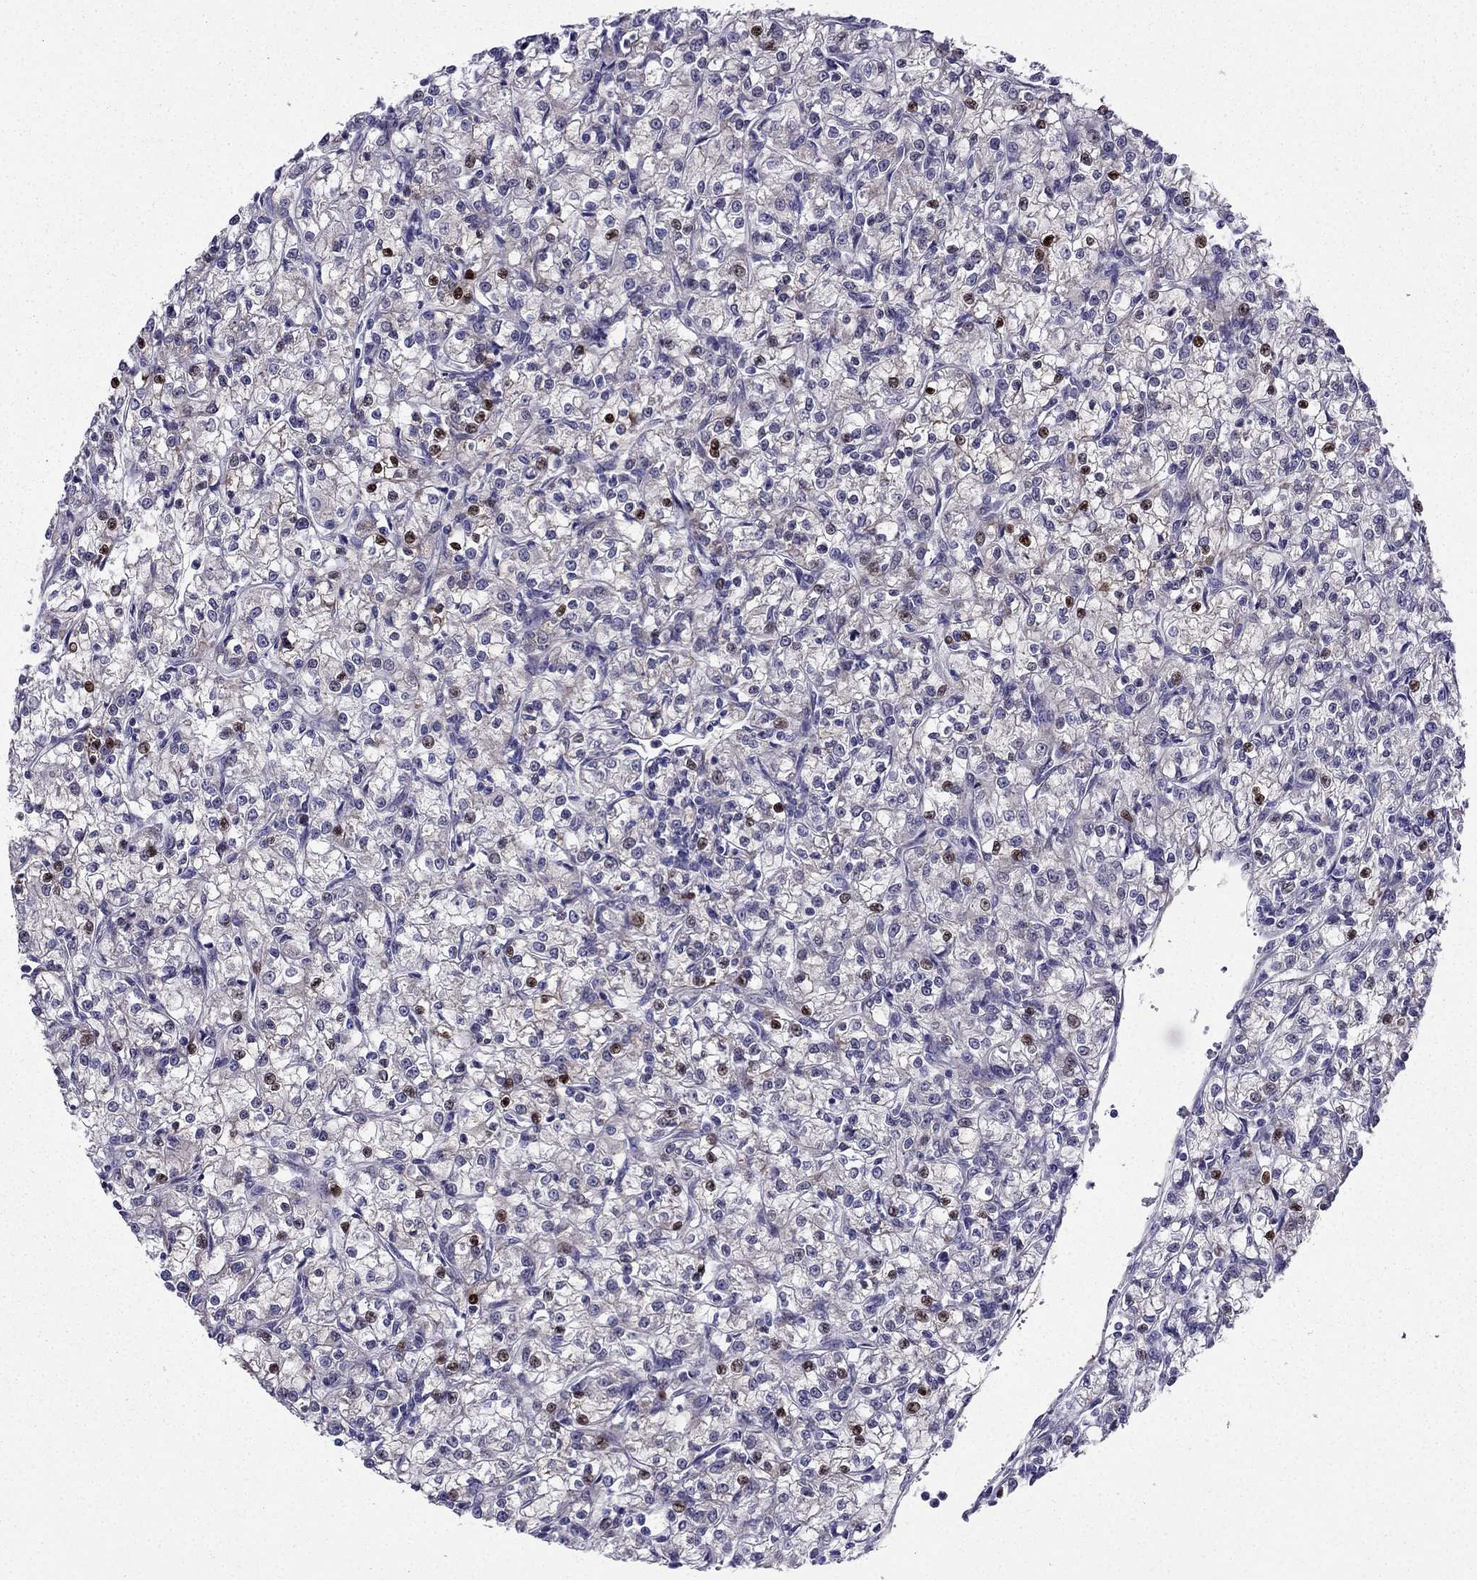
{"staining": {"intensity": "moderate", "quantity": "<25%", "location": "nuclear"}, "tissue": "renal cancer", "cell_type": "Tumor cells", "image_type": "cancer", "snomed": [{"axis": "morphology", "description": "Adenocarcinoma, NOS"}, {"axis": "topography", "description": "Kidney"}], "caption": "Adenocarcinoma (renal) stained with immunohistochemistry (IHC) shows moderate nuclear expression in about <25% of tumor cells. Immunohistochemistry (ihc) stains the protein of interest in brown and the nuclei are stained blue.", "gene": "ARHGEF28", "patient": {"sex": "female", "age": 59}}